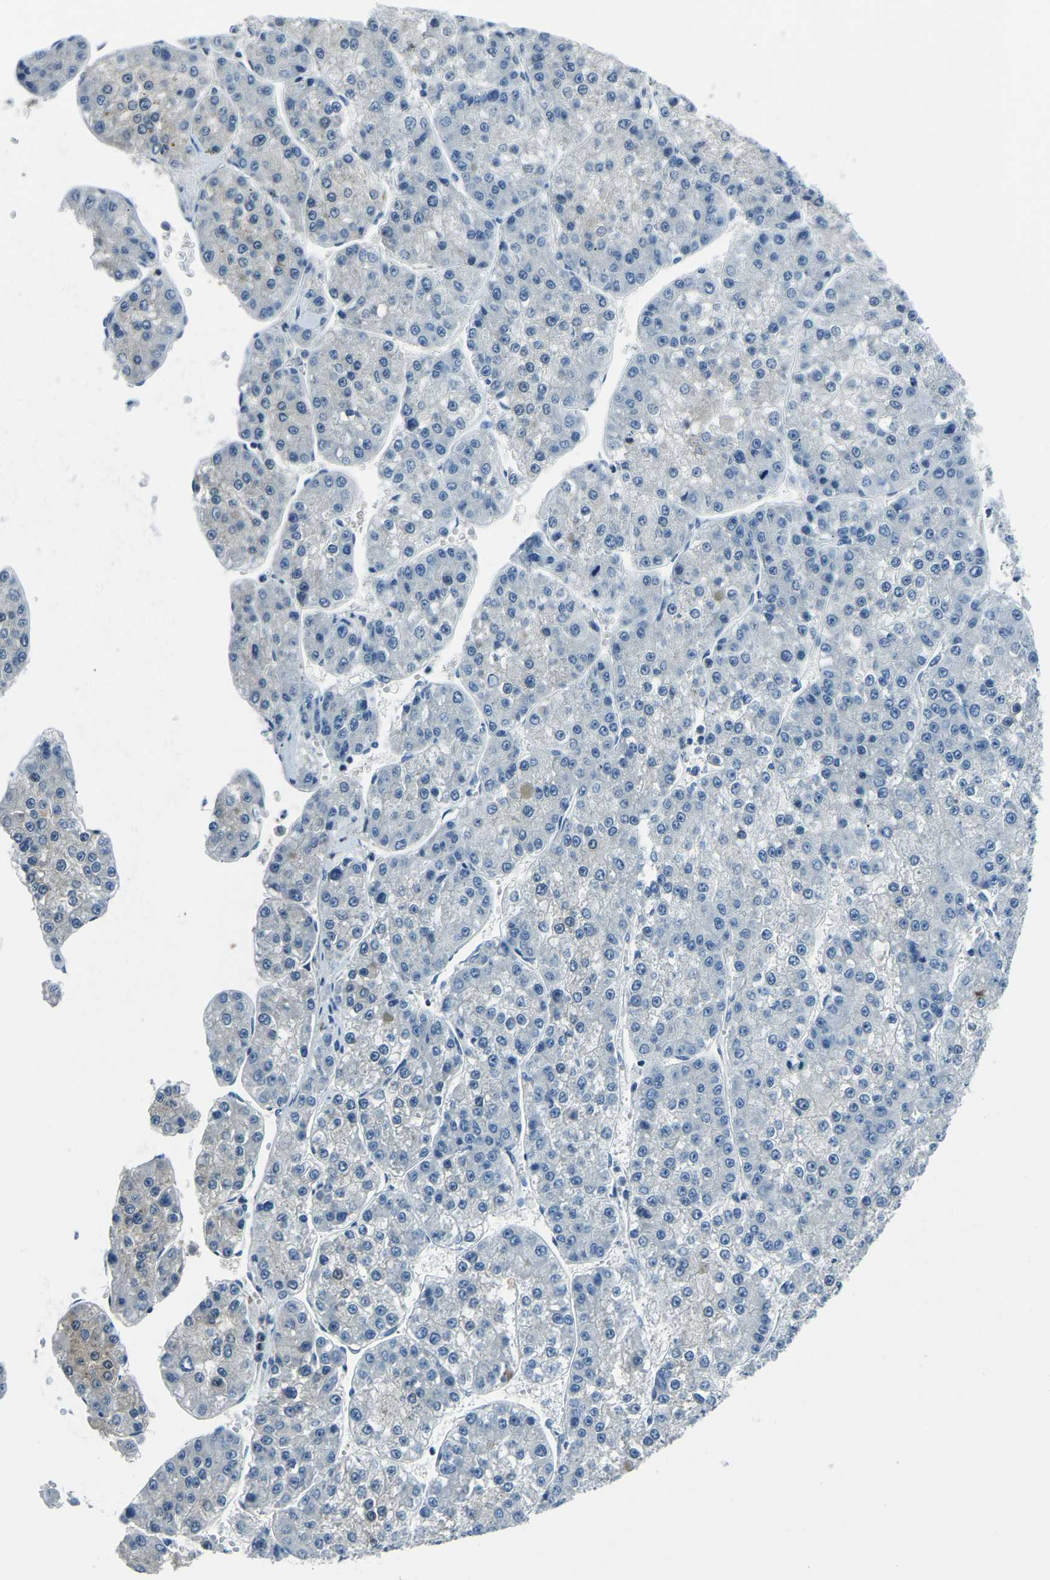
{"staining": {"intensity": "negative", "quantity": "none", "location": "none"}, "tissue": "liver cancer", "cell_type": "Tumor cells", "image_type": "cancer", "snomed": [{"axis": "morphology", "description": "Carcinoma, Hepatocellular, NOS"}, {"axis": "topography", "description": "Liver"}], "caption": "A high-resolution image shows immunohistochemistry staining of liver cancer (hepatocellular carcinoma), which demonstrates no significant expression in tumor cells.", "gene": "RRP1", "patient": {"sex": "female", "age": 73}}